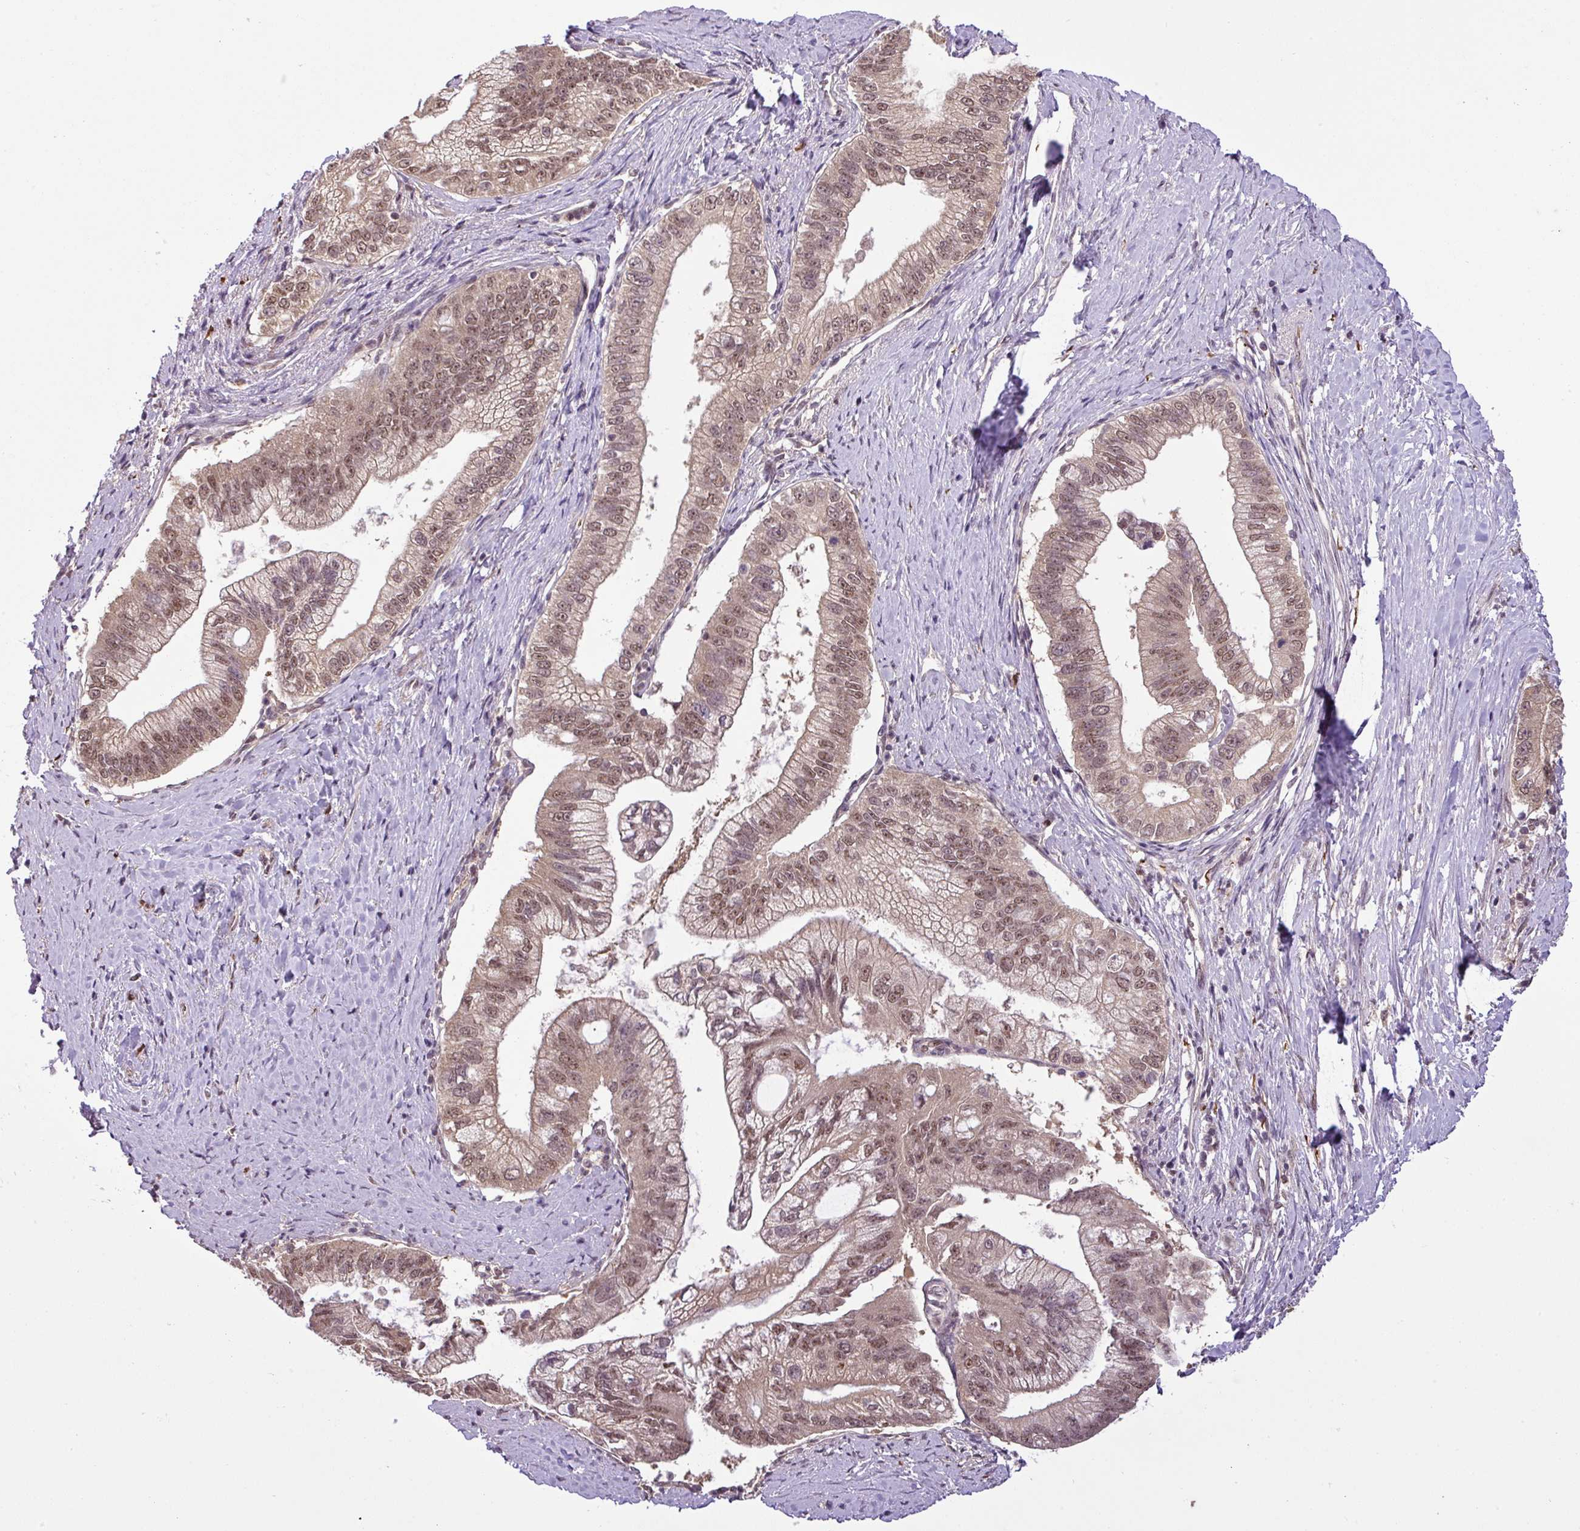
{"staining": {"intensity": "moderate", "quantity": ">75%", "location": "cytoplasmic/membranous,nuclear"}, "tissue": "pancreatic cancer", "cell_type": "Tumor cells", "image_type": "cancer", "snomed": [{"axis": "morphology", "description": "Adenocarcinoma, NOS"}, {"axis": "topography", "description": "Pancreas"}], "caption": "Protein staining of pancreatic adenocarcinoma tissue reveals moderate cytoplasmic/membranous and nuclear expression in about >75% of tumor cells. Using DAB (3,3'-diaminobenzidine) (brown) and hematoxylin (blue) stains, captured at high magnification using brightfield microscopy.", "gene": "MFHAS1", "patient": {"sex": "male", "age": 70}}